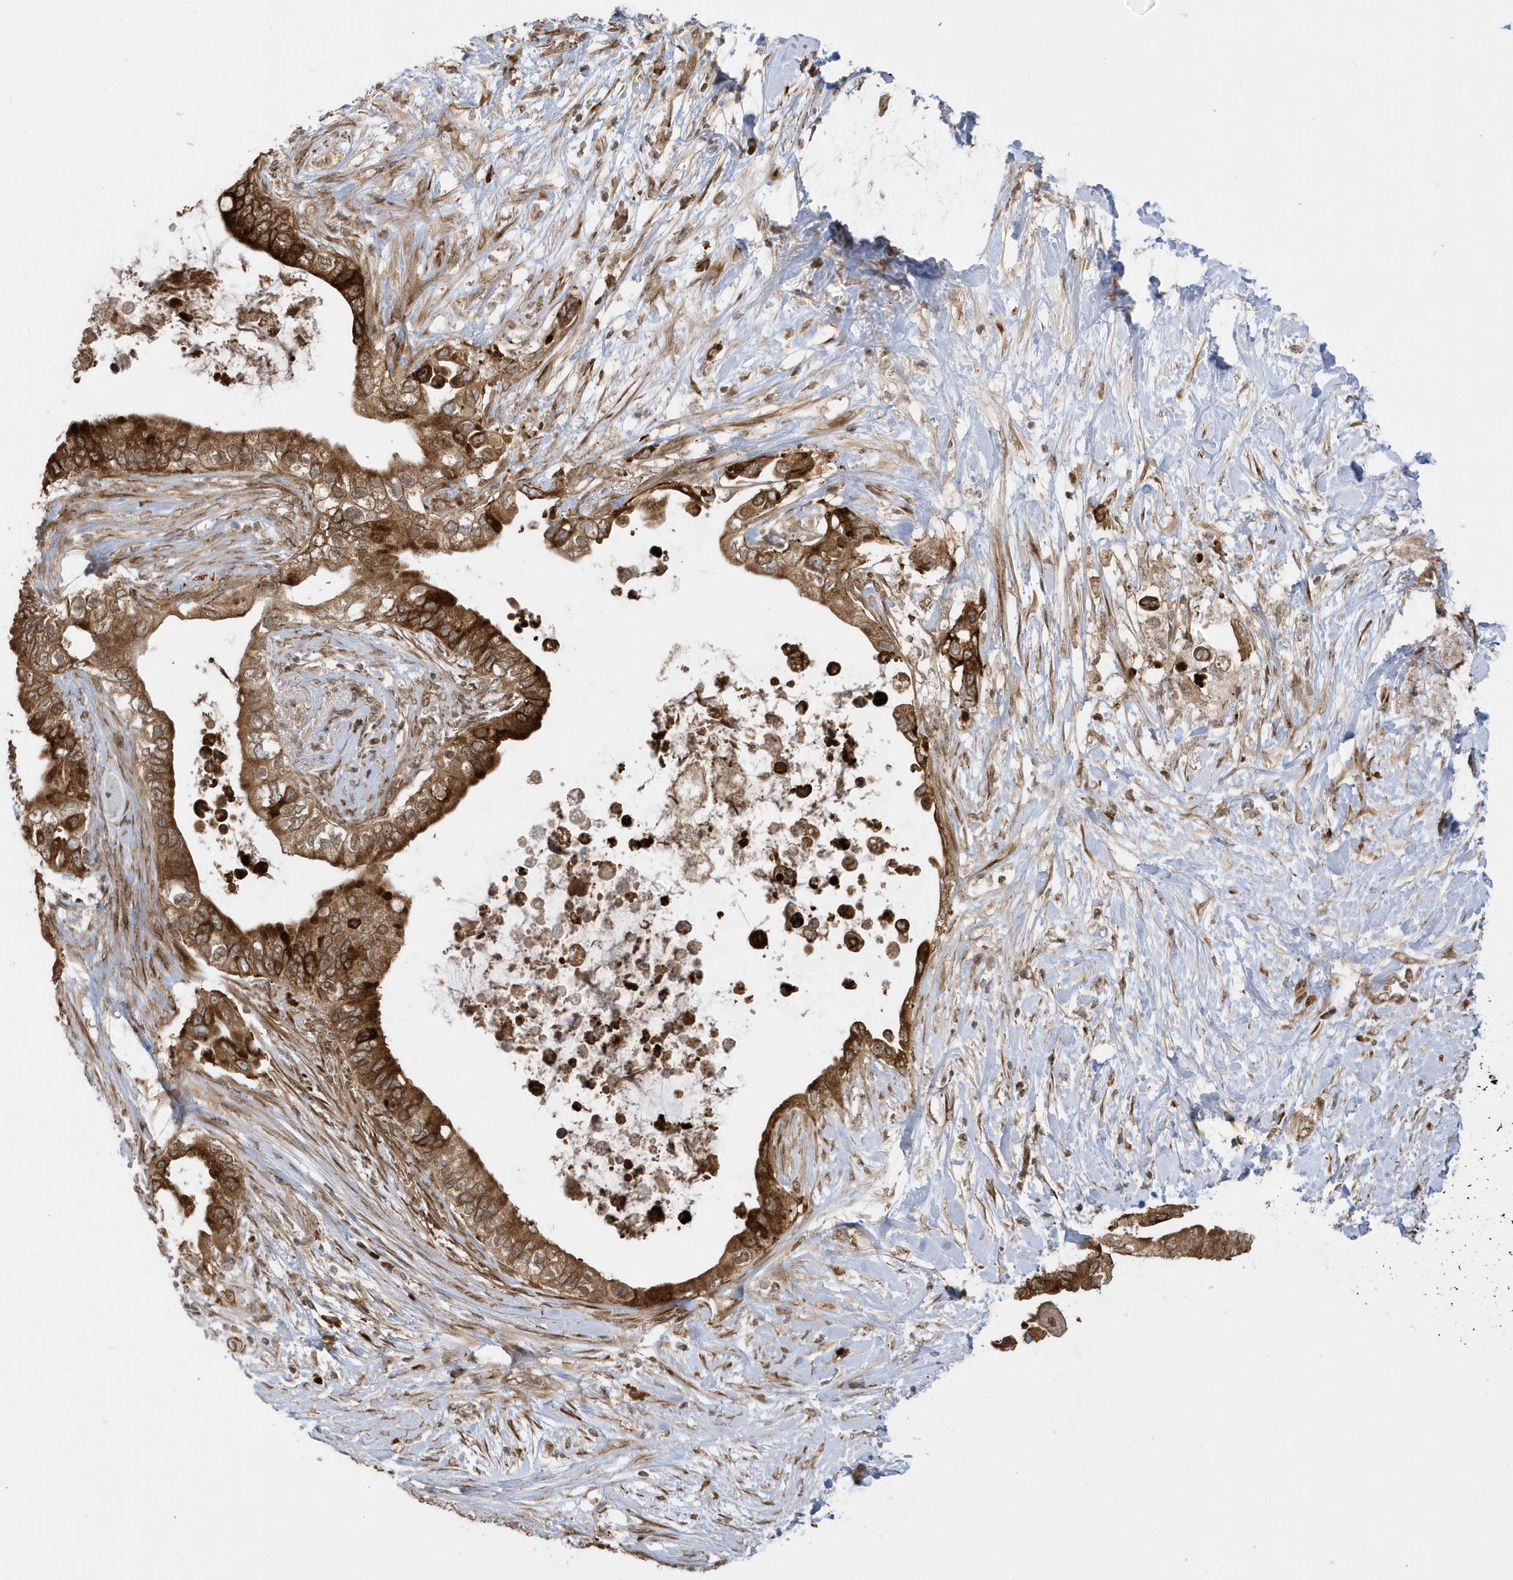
{"staining": {"intensity": "strong", "quantity": ">75%", "location": "cytoplasmic/membranous"}, "tissue": "pancreatic cancer", "cell_type": "Tumor cells", "image_type": "cancer", "snomed": [{"axis": "morphology", "description": "Adenocarcinoma, NOS"}, {"axis": "topography", "description": "Pancreas"}], "caption": "Pancreatic cancer stained for a protein (brown) exhibits strong cytoplasmic/membranous positive positivity in about >75% of tumor cells.", "gene": "METTL21A", "patient": {"sex": "female", "age": 56}}